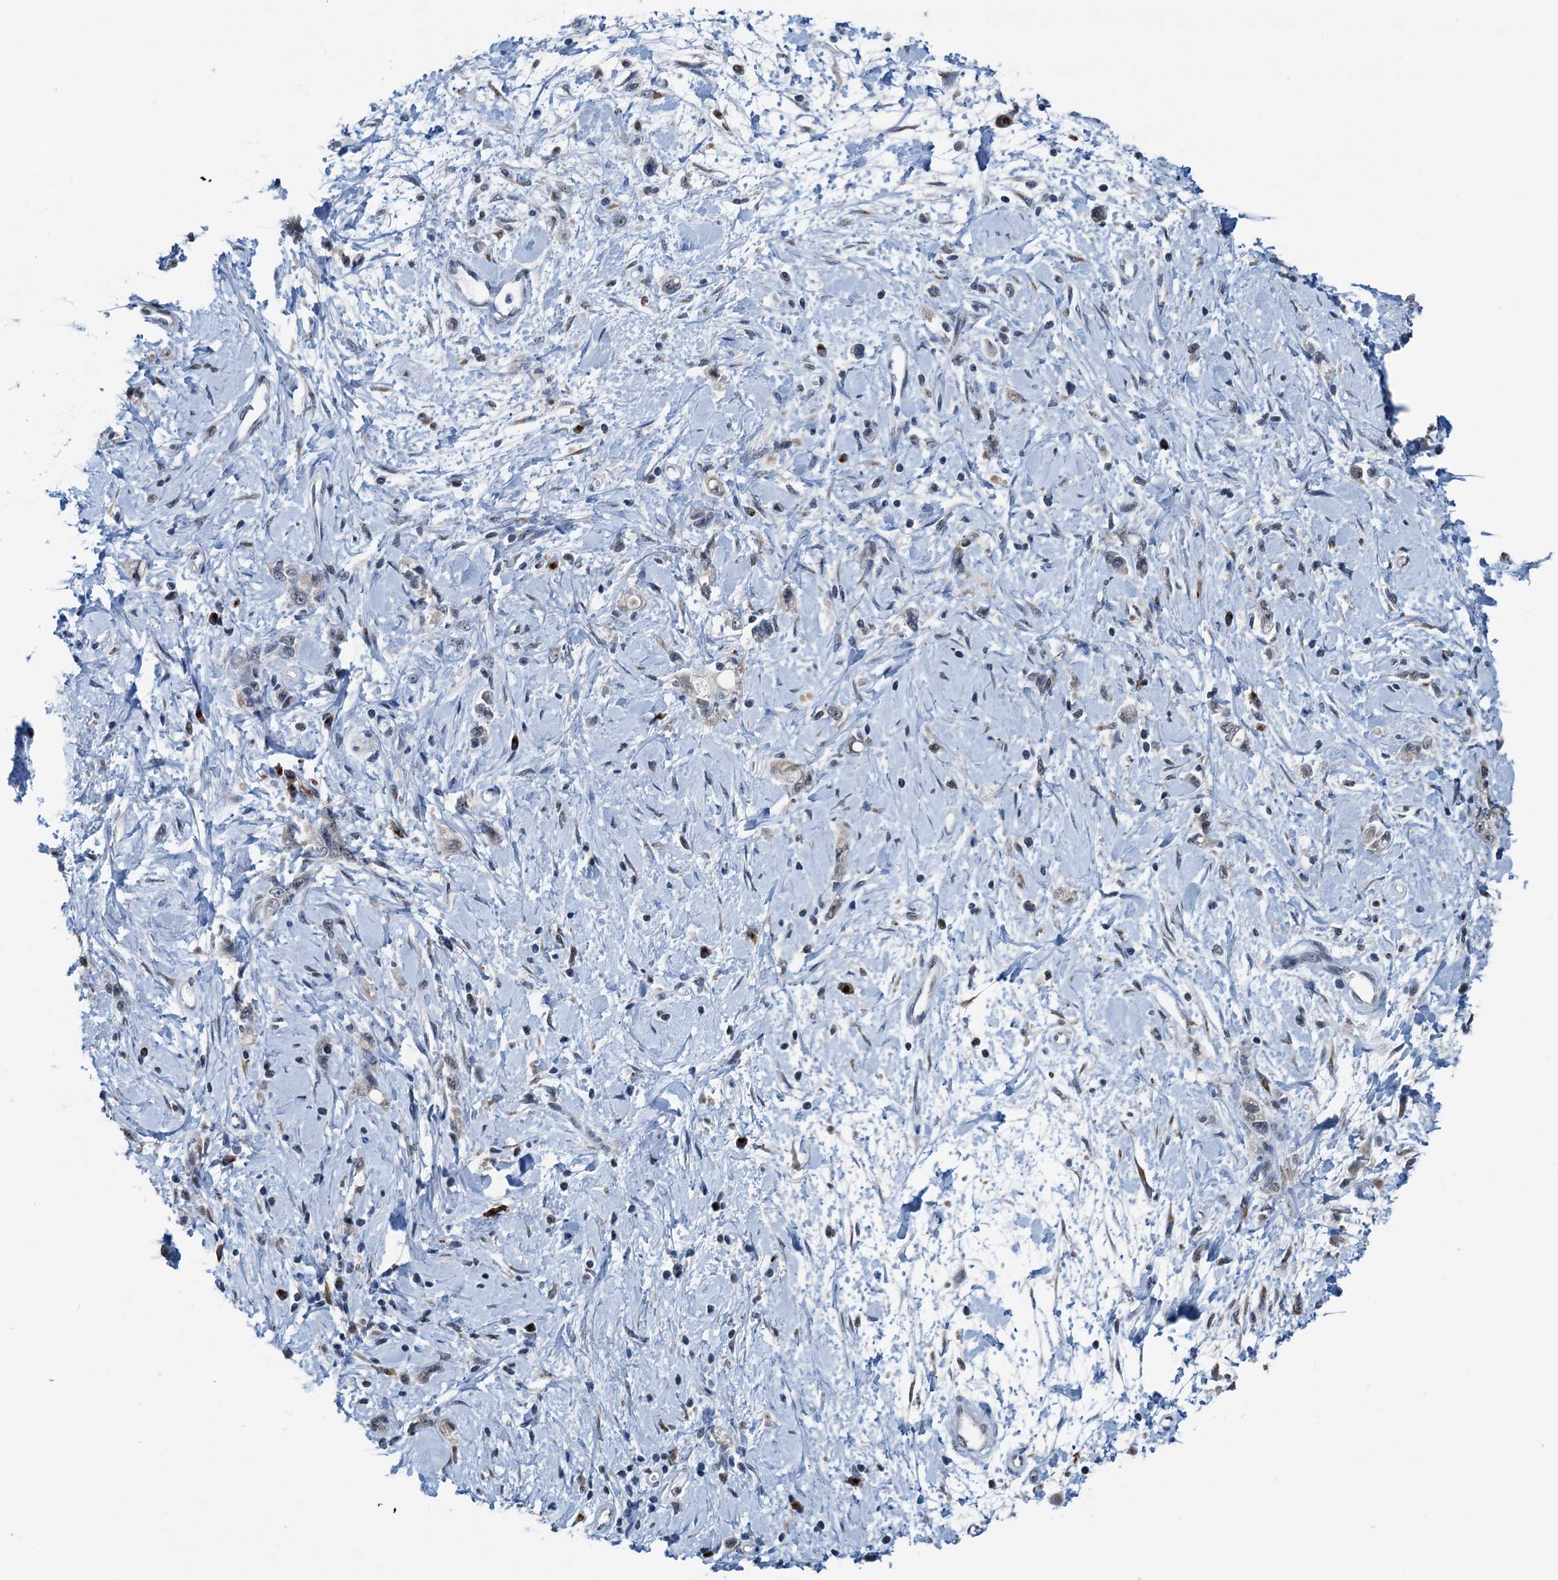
{"staining": {"intensity": "negative", "quantity": "none", "location": "none"}, "tissue": "stomach cancer", "cell_type": "Tumor cells", "image_type": "cancer", "snomed": [{"axis": "morphology", "description": "Adenocarcinoma, NOS"}, {"axis": "topography", "description": "Stomach"}], "caption": "The IHC histopathology image has no significant expression in tumor cells of stomach adenocarcinoma tissue.", "gene": "SHLD1", "patient": {"sex": "female", "age": 76}}